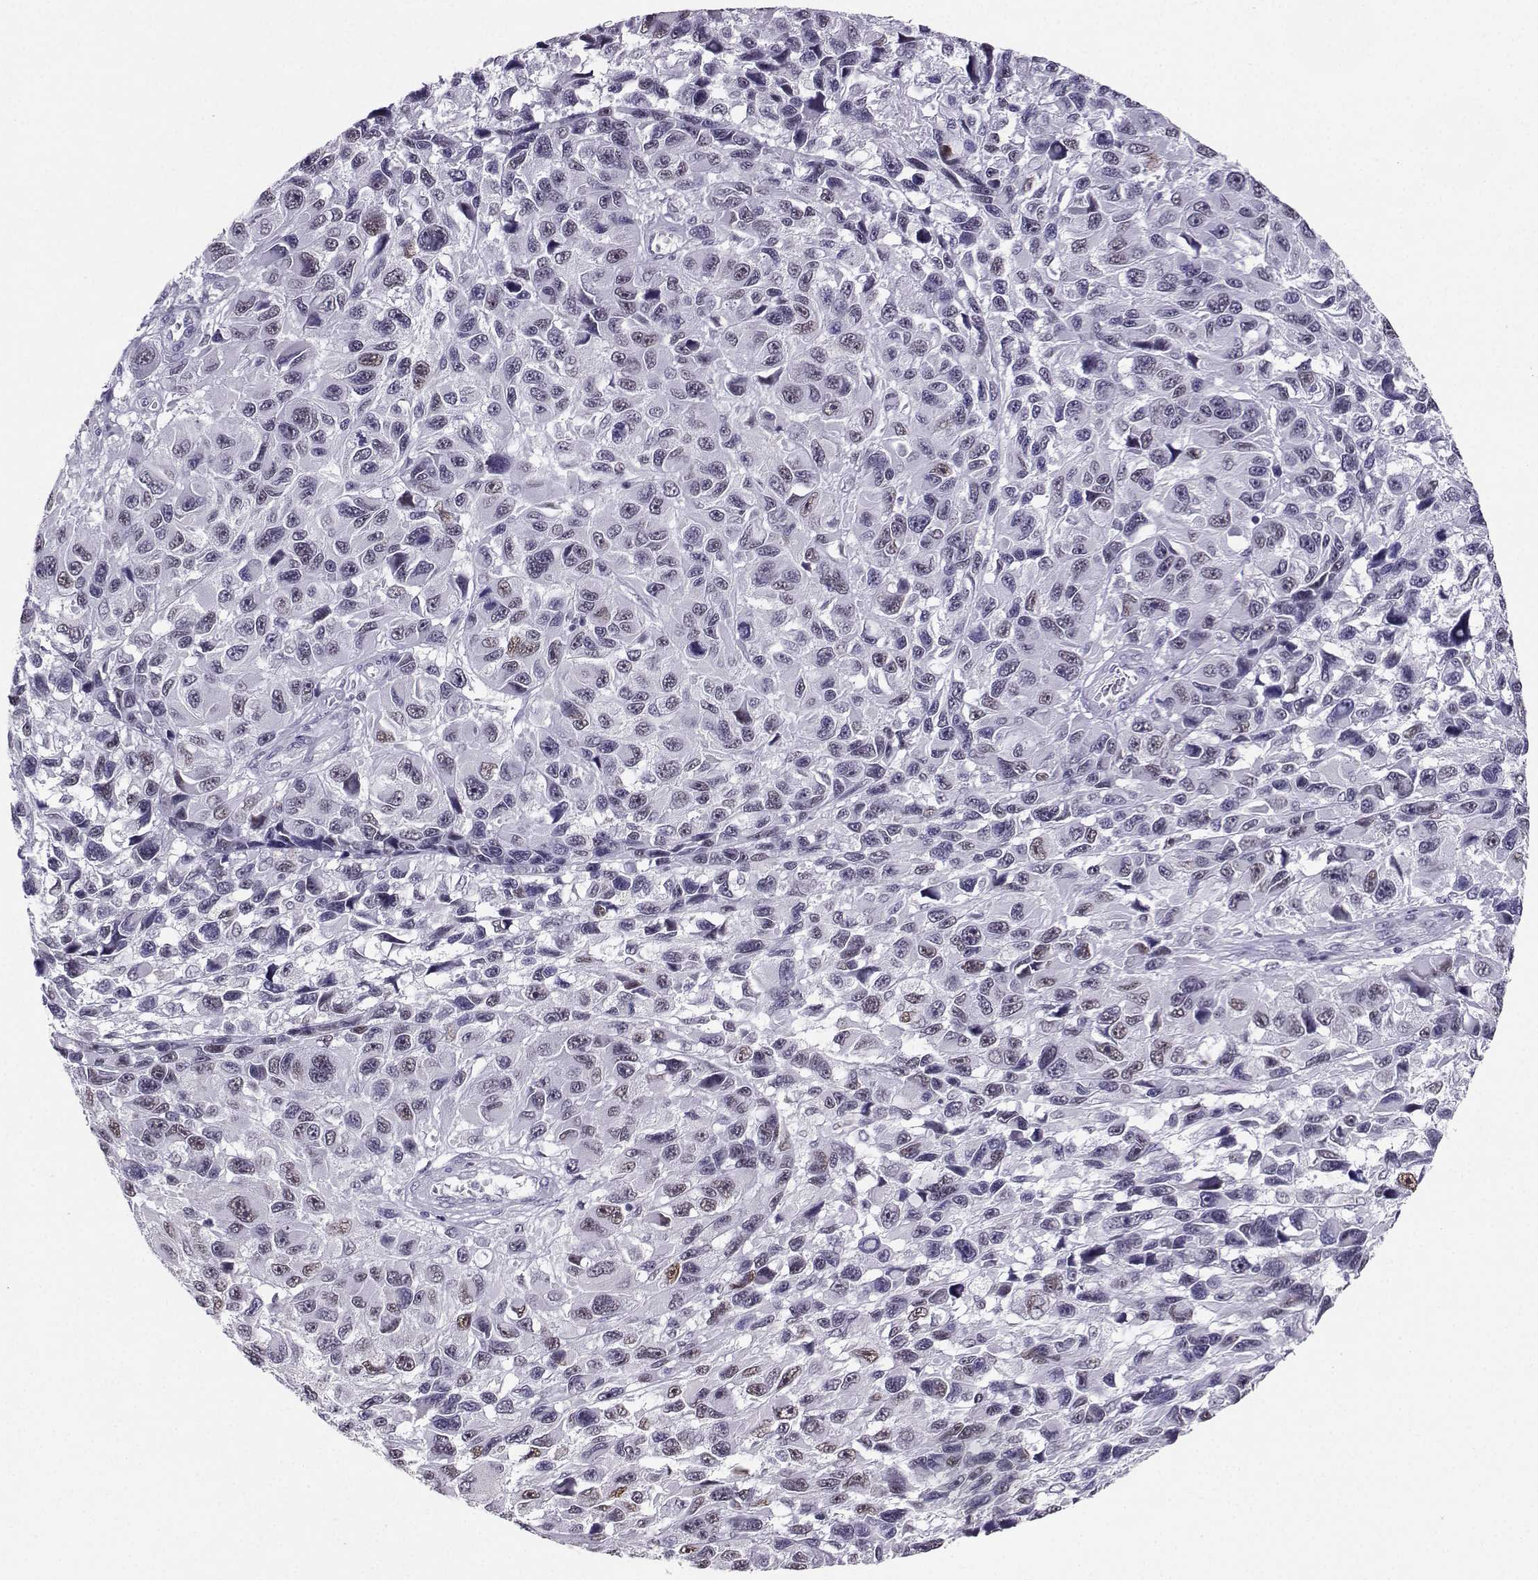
{"staining": {"intensity": "moderate", "quantity": "<25%", "location": "nuclear"}, "tissue": "melanoma", "cell_type": "Tumor cells", "image_type": "cancer", "snomed": [{"axis": "morphology", "description": "Malignant melanoma, NOS"}, {"axis": "topography", "description": "Skin"}], "caption": "Immunohistochemical staining of malignant melanoma shows moderate nuclear protein positivity in approximately <25% of tumor cells.", "gene": "TEDC2", "patient": {"sex": "male", "age": 53}}